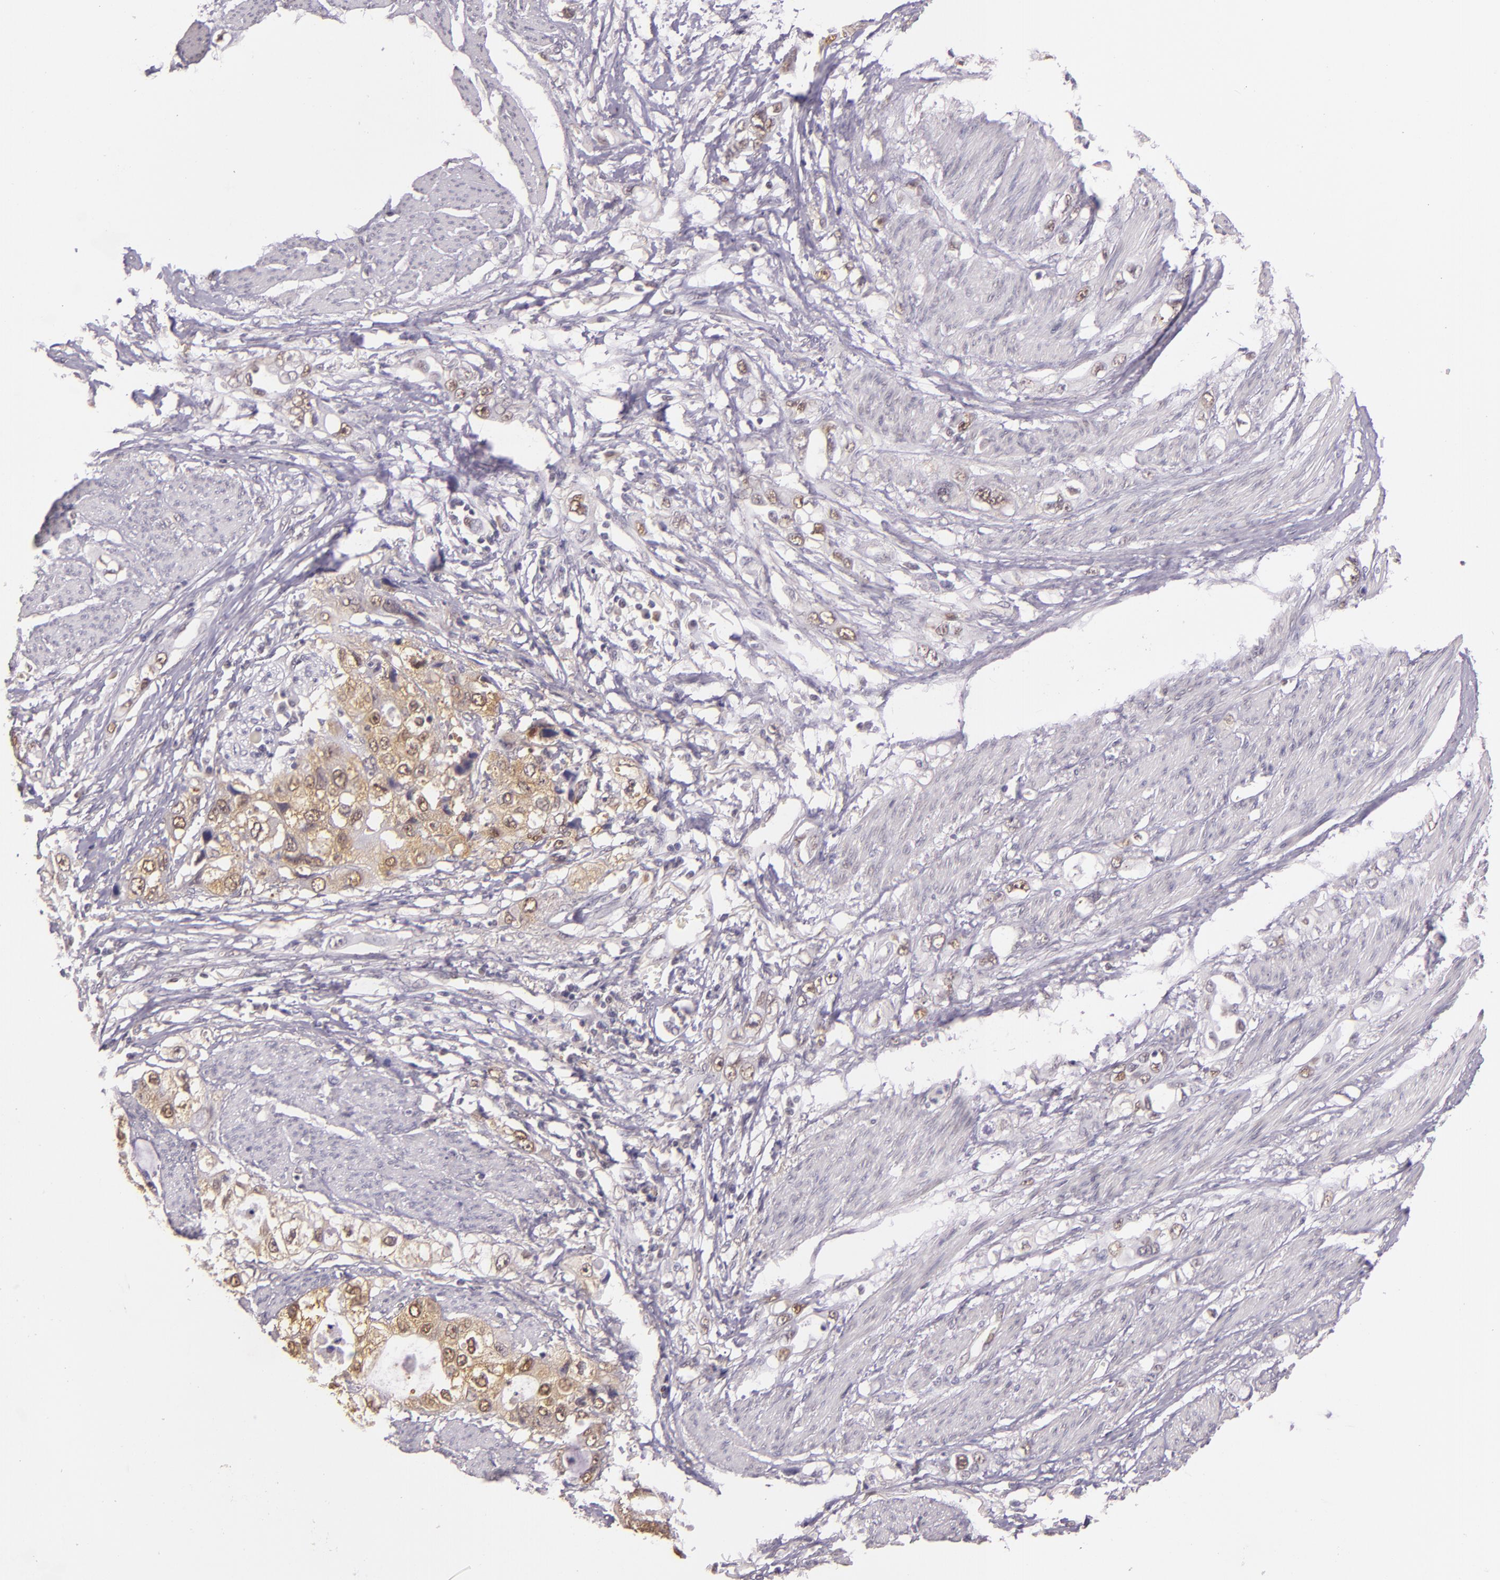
{"staining": {"intensity": "moderate", "quantity": "25%-75%", "location": "cytoplasmic/membranous,nuclear"}, "tissue": "stomach cancer", "cell_type": "Tumor cells", "image_type": "cancer", "snomed": [{"axis": "morphology", "description": "Adenocarcinoma, NOS"}, {"axis": "topography", "description": "Stomach, upper"}], "caption": "Protein expression analysis of adenocarcinoma (stomach) displays moderate cytoplasmic/membranous and nuclear staining in approximately 25%-75% of tumor cells.", "gene": "HSPA8", "patient": {"sex": "female", "age": 52}}